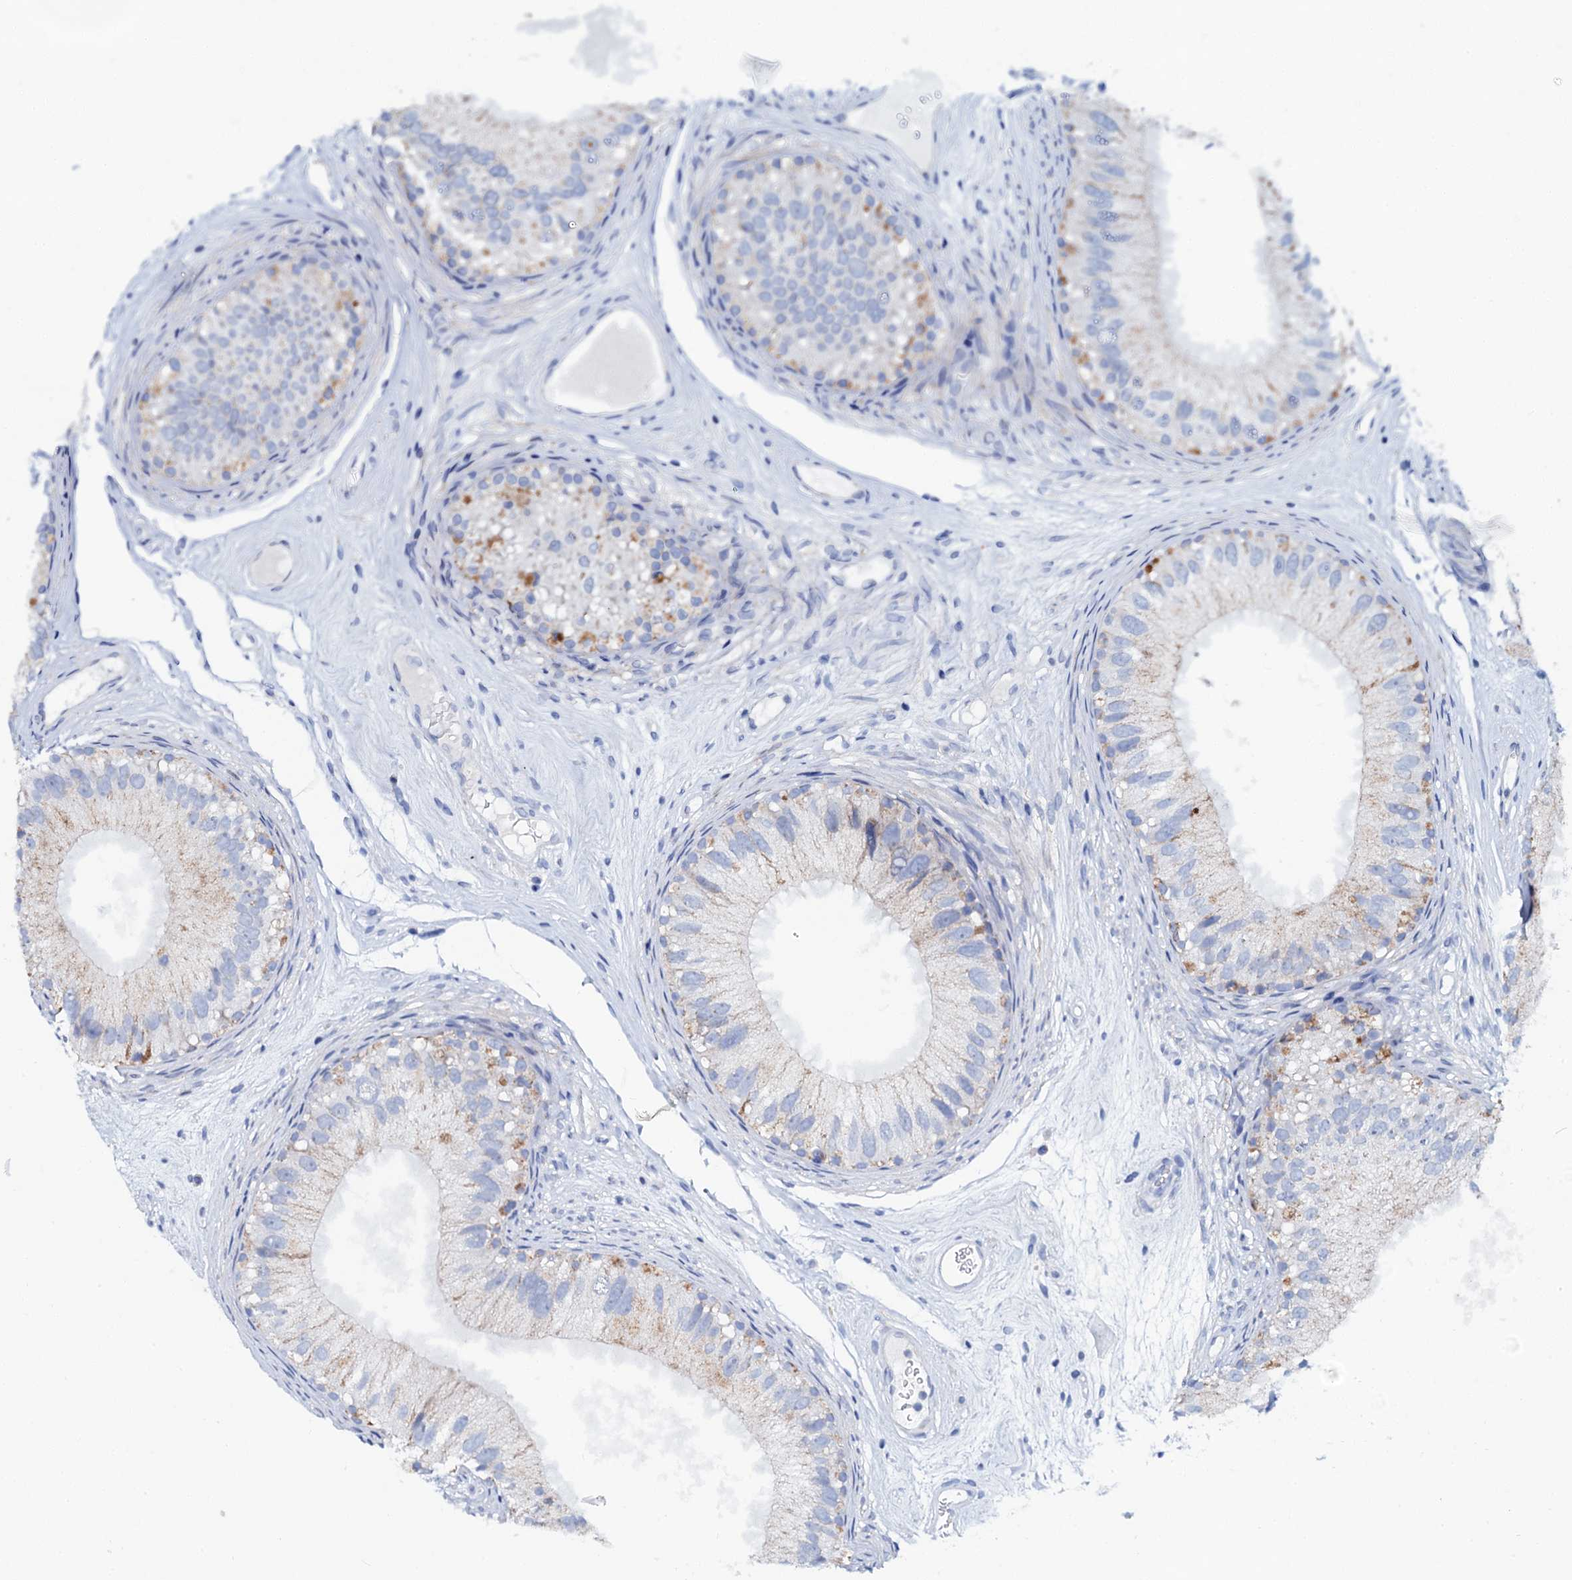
{"staining": {"intensity": "moderate", "quantity": "<25%", "location": "cytoplasmic/membranous"}, "tissue": "epididymis", "cell_type": "Glandular cells", "image_type": "normal", "snomed": [{"axis": "morphology", "description": "Normal tissue, NOS"}, {"axis": "topography", "description": "Epididymis"}], "caption": "DAB immunohistochemical staining of unremarkable epididymis shows moderate cytoplasmic/membranous protein expression in about <25% of glandular cells.", "gene": "SLC37A4", "patient": {"sex": "male", "age": 77}}